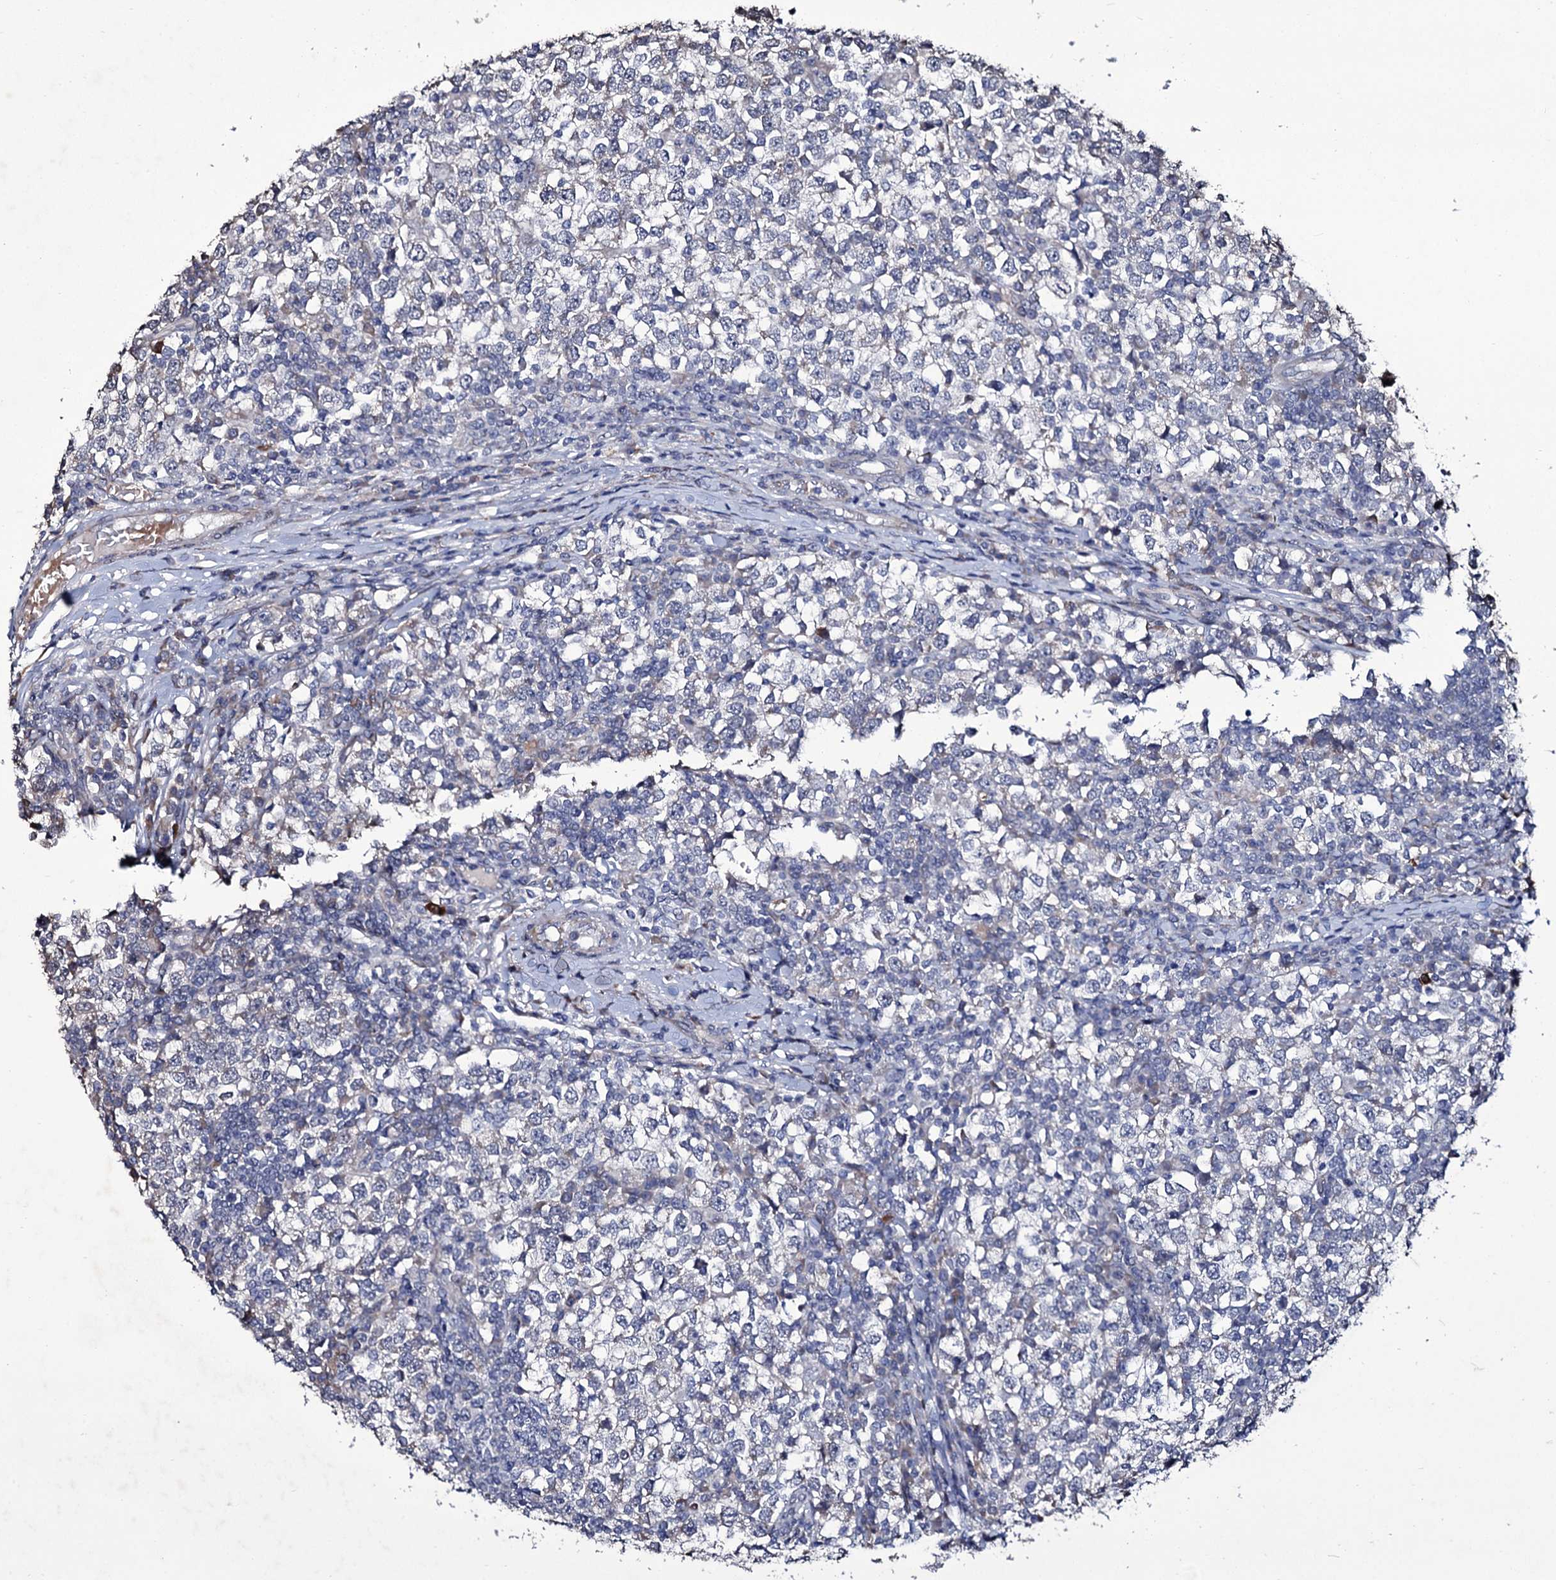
{"staining": {"intensity": "negative", "quantity": "none", "location": "none"}, "tissue": "testis cancer", "cell_type": "Tumor cells", "image_type": "cancer", "snomed": [{"axis": "morphology", "description": "Seminoma, NOS"}, {"axis": "topography", "description": "Testis"}], "caption": "Testis cancer was stained to show a protein in brown. There is no significant expression in tumor cells.", "gene": "TUBGCP5", "patient": {"sex": "male", "age": 65}}